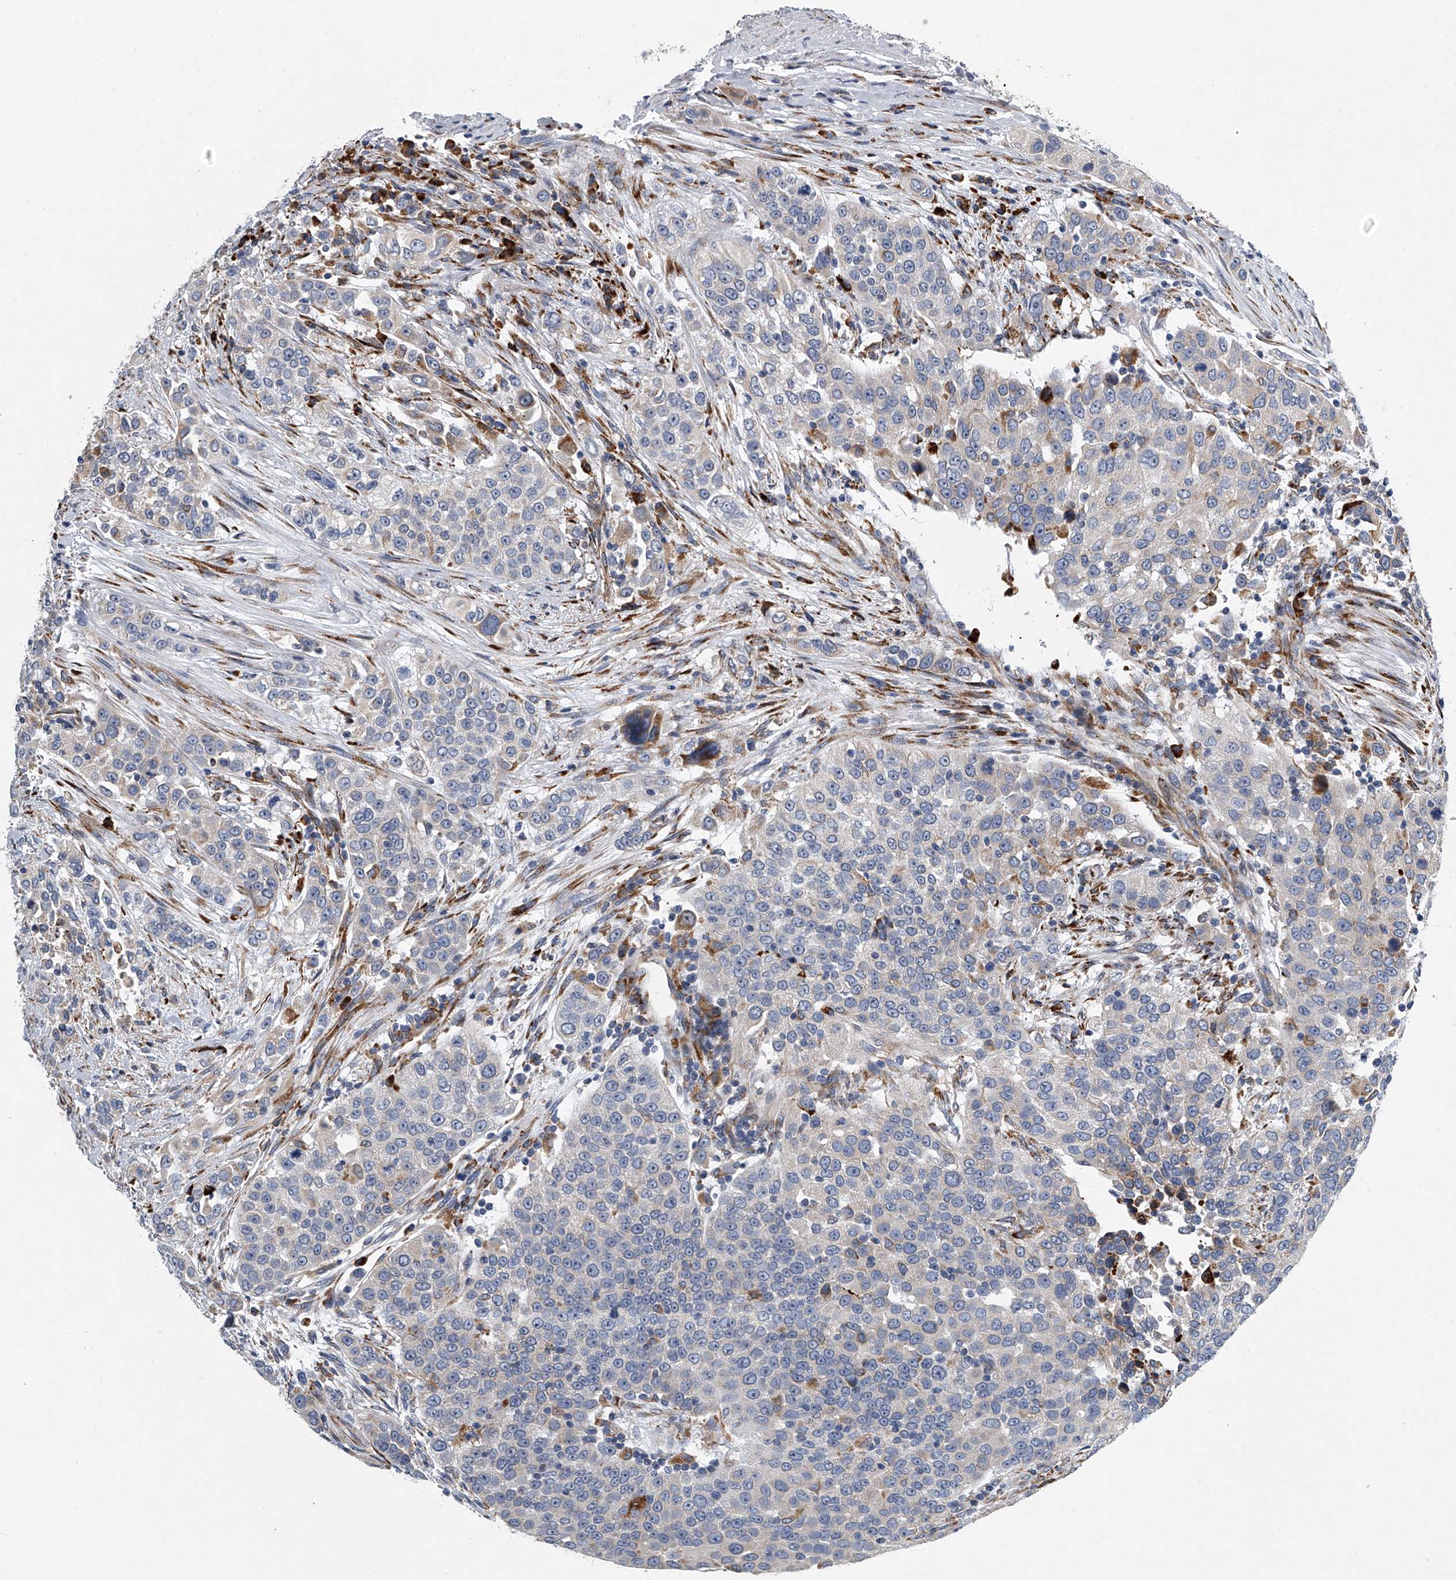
{"staining": {"intensity": "negative", "quantity": "none", "location": "none"}, "tissue": "urothelial cancer", "cell_type": "Tumor cells", "image_type": "cancer", "snomed": [{"axis": "morphology", "description": "Urothelial carcinoma, High grade"}, {"axis": "topography", "description": "Urinary bladder"}], "caption": "Urothelial cancer was stained to show a protein in brown. There is no significant staining in tumor cells.", "gene": "TMEM63C", "patient": {"sex": "female", "age": 80}}